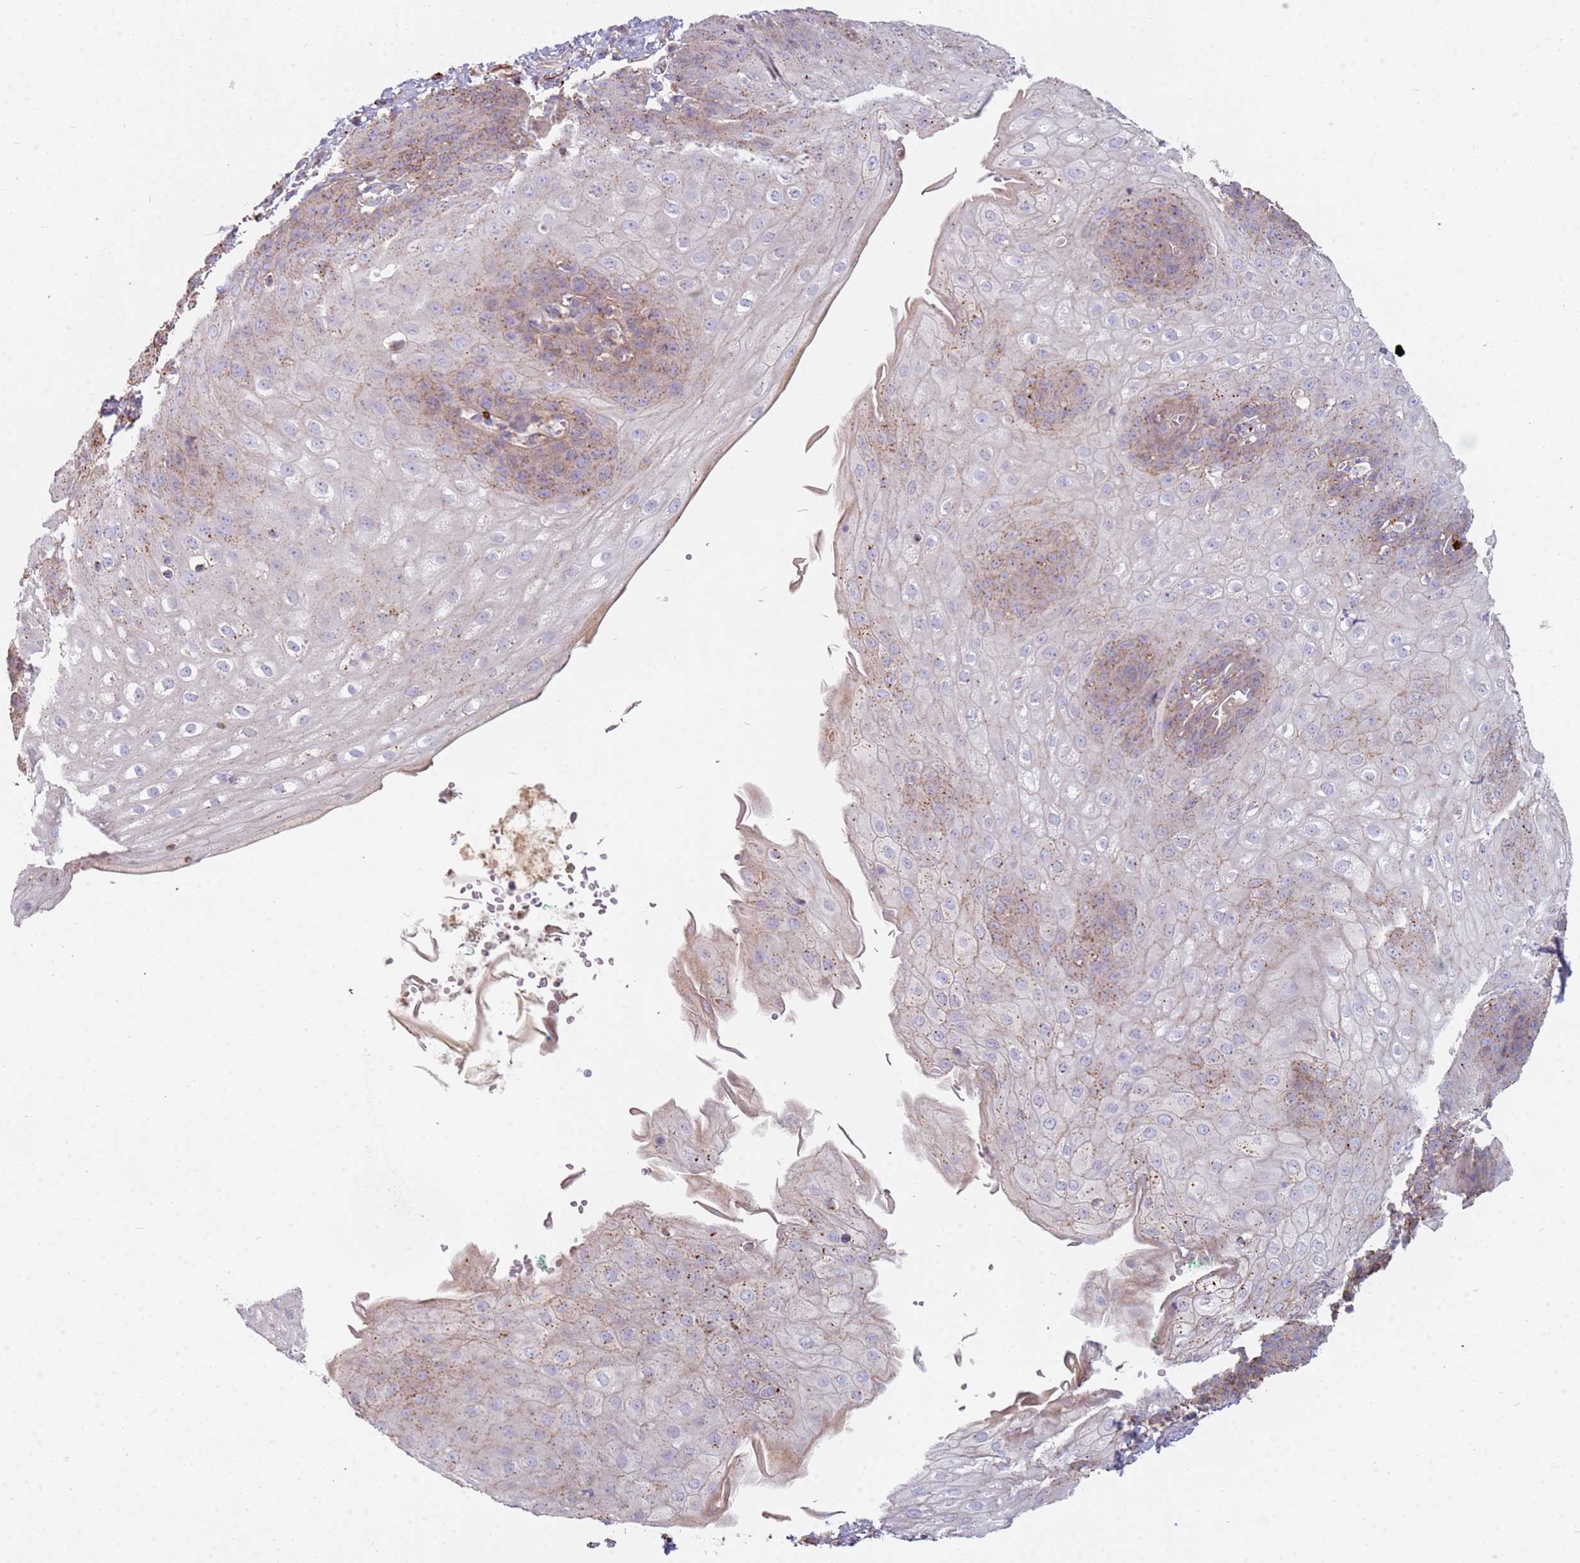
{"staining": {"intensity": "weak", "quantity": "25%-75%", "location": "cytoplasmic/membranous"}, "tissue": "esophagus", "cell_type": "Squamous epithelial cells", "image_type": "normal", "snomed": [{"axis": "morphology", "description": "Normal tissue, NOS"}, {"axis": "topography", "description": "Esophagus"}], "caption": "The histopathology image shows staining of benign esophagus, revealing weak cytoplasmic/membranous protein staining (brown color) within squamous epithelial cells. The protein of interest is shown in brown color, while the nuclei are stained blue.", "gene": "TMEM229B", "patient": {"sex": "male", "age": 71}}